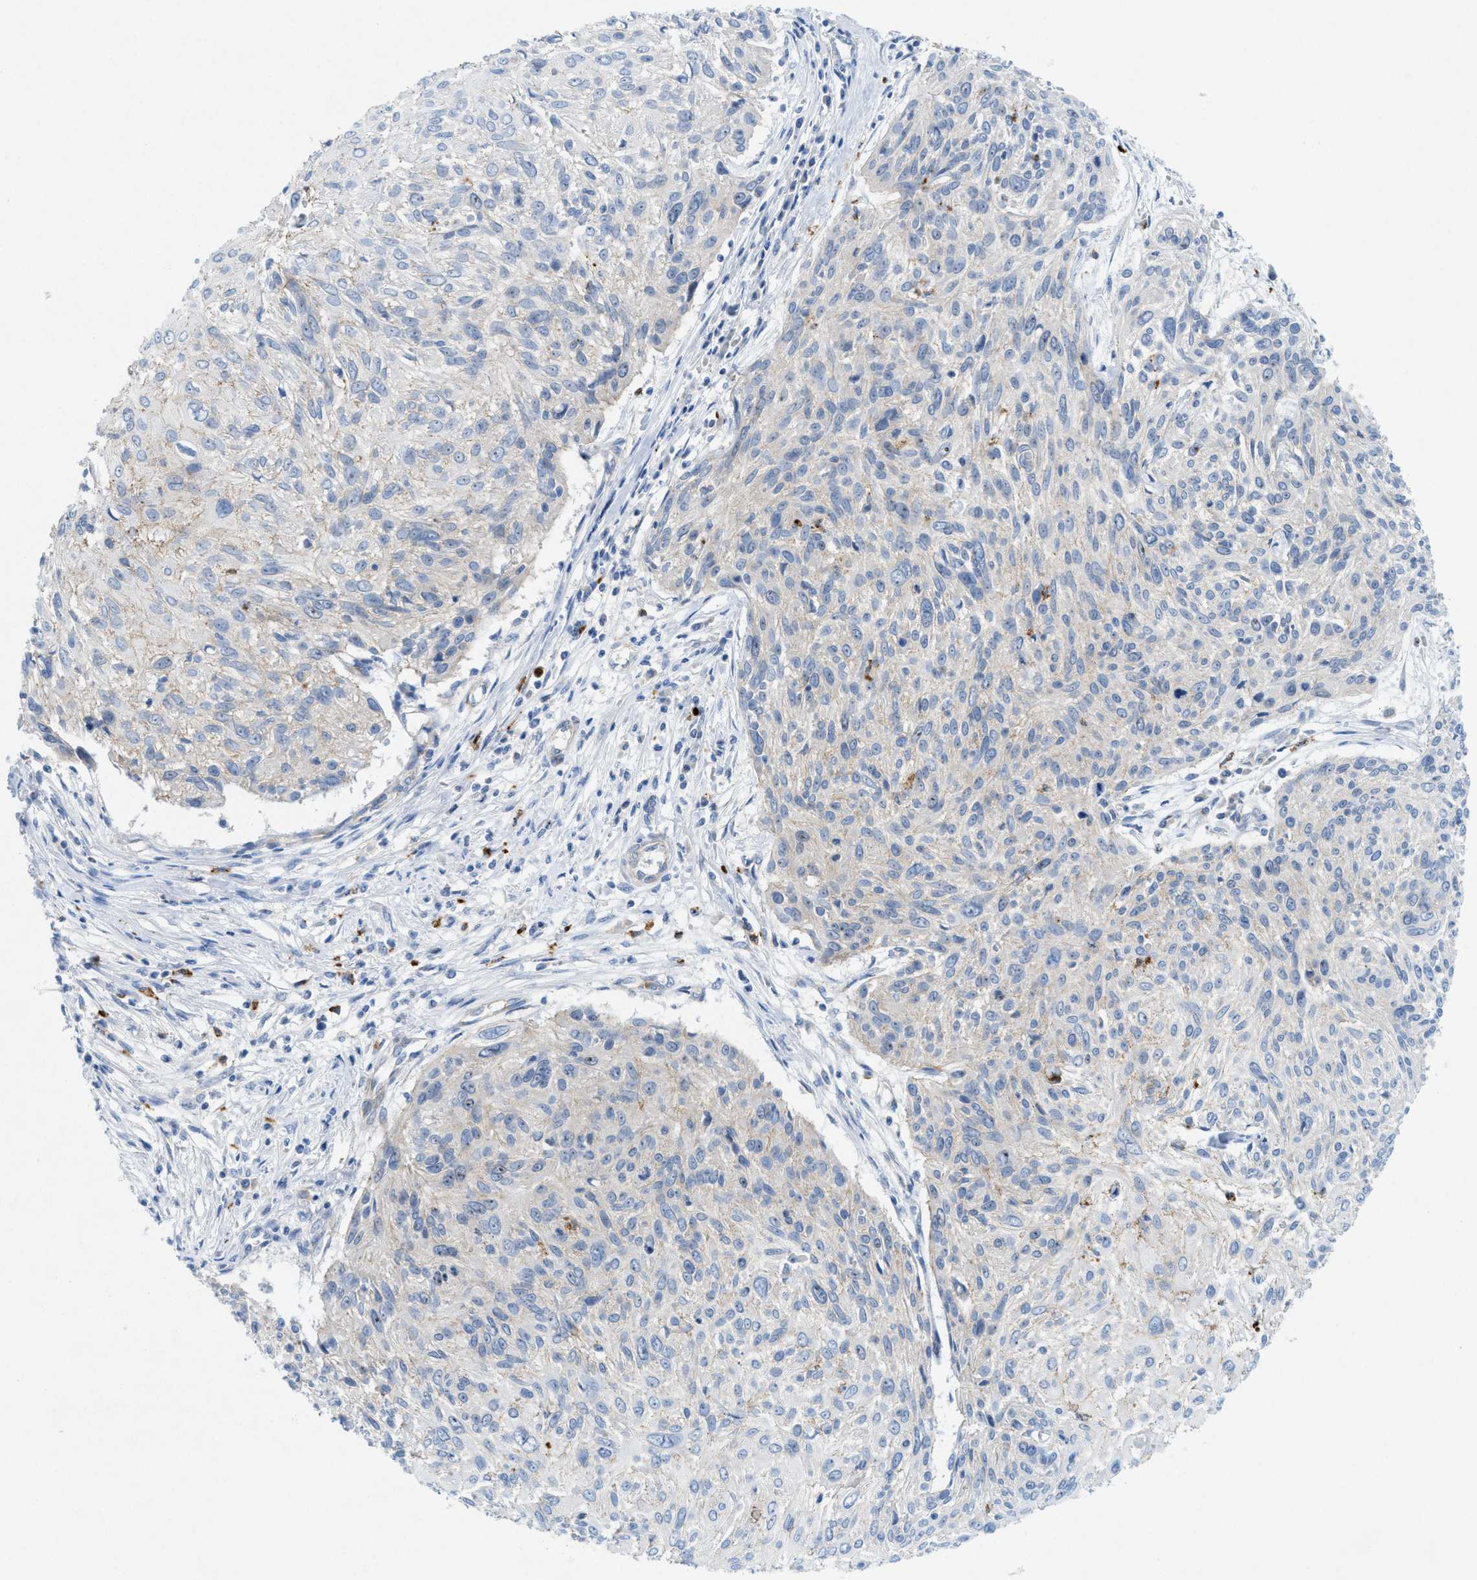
{"staining": {"intensity": "weak", "quantity": "<25%", "location": "cytoplasmic/membranous"}, "tissue": "cervical cancer", "cell_type": "Tumor cells", "image_type": "cancer", "snomed": [{"axis": "morphology", "description": "Squamous cell carcinoma, NOS"}, {"axis": "topography", "description": "Cervix"}], "caption": "The micrograph displays no significant positivity in tumor cells of squamous cell carcinoma (cervical).", "gene": "CMTM1", "patient": {"sex": "female", "age": 51}}